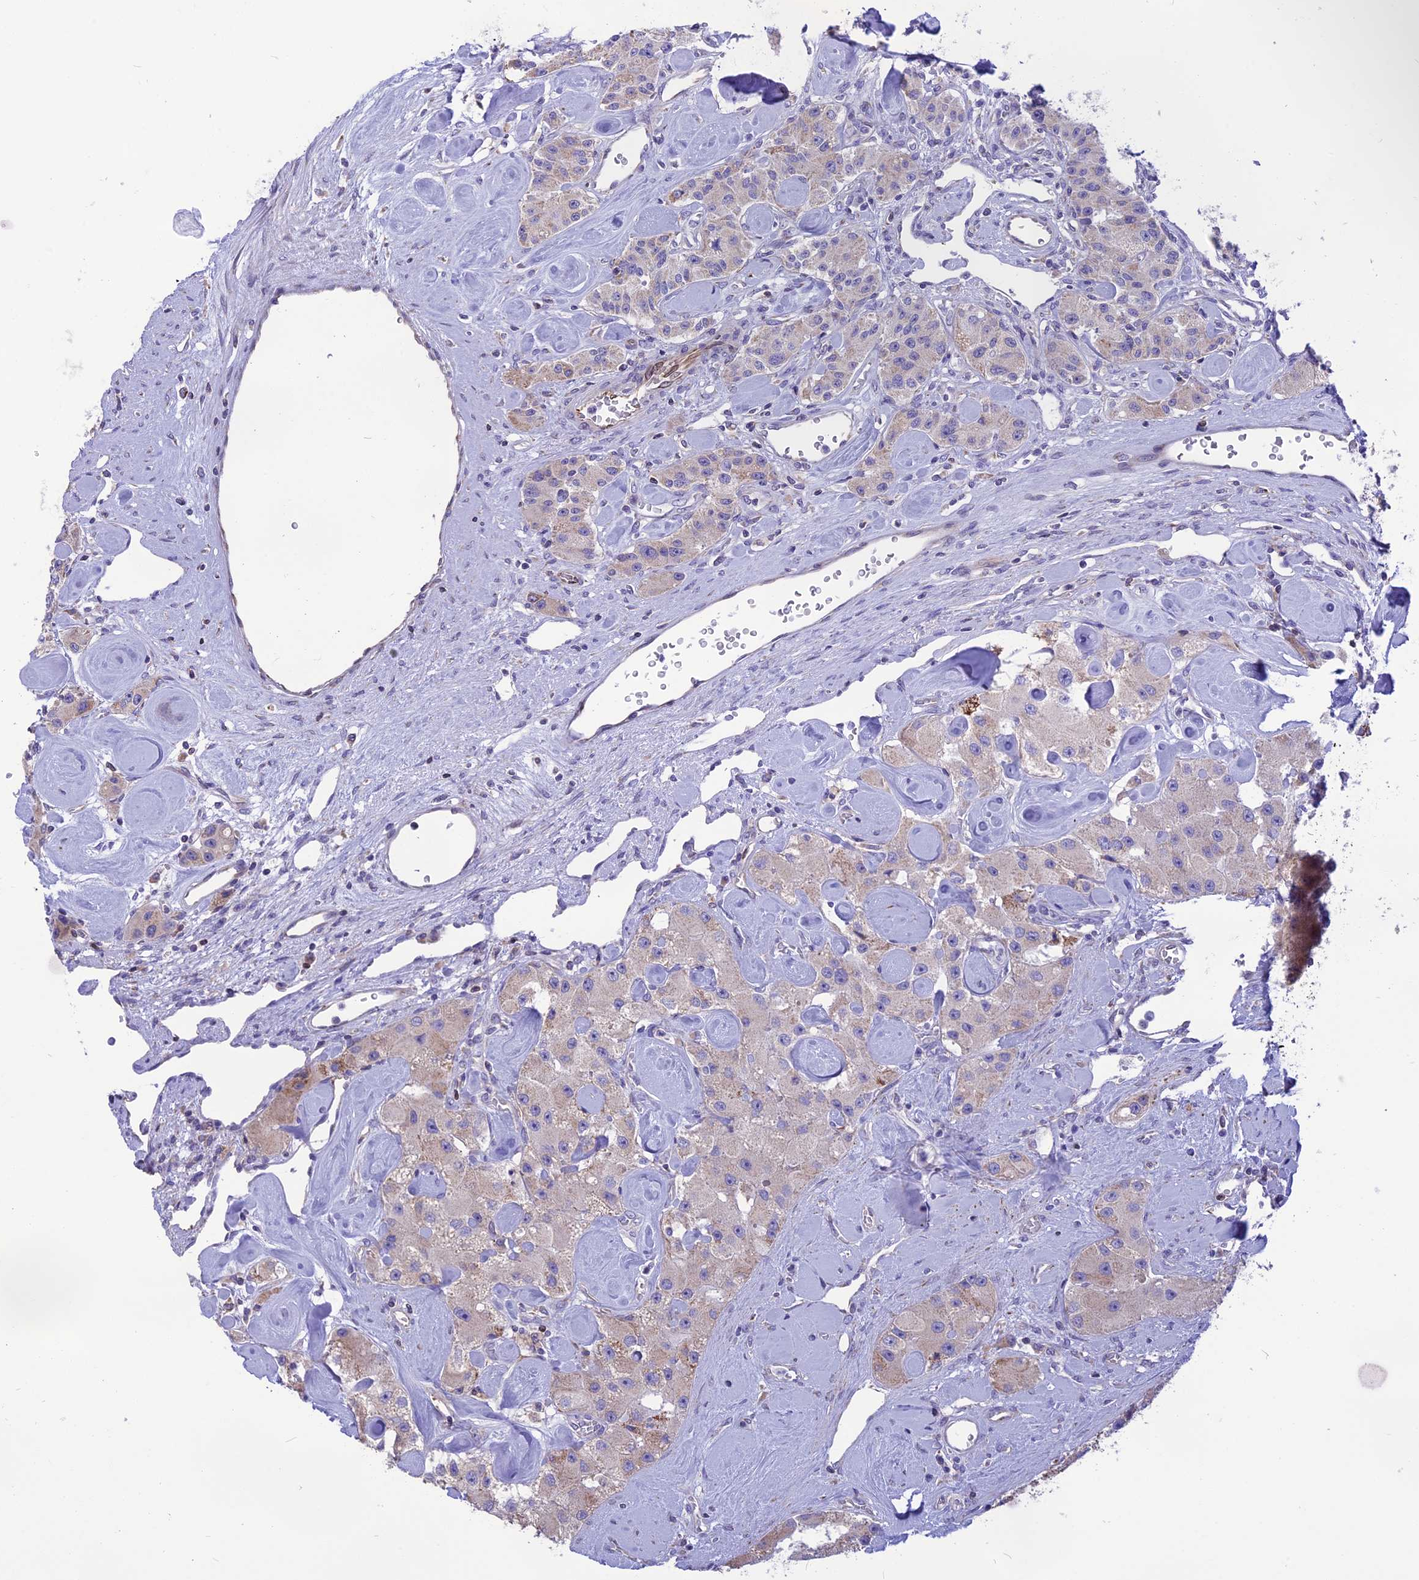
{"staining": {"intensity": "weak", "quantity": "25%-75%", "location": "cytoplasmic/membranous"}, "tissue": "carcinoid", "cell_type": "Tumor cells", "image_type": "cancer", "snomed": [{"axis": "morphology", "description": "Carcinoid, malignant, NOS"}, {"axis": "topography", "description": "Pancreas"}], "caption": "Immunohistochemistry histopathology image of carcinoid stained for a protein (brown), which exhibits low levels of weak cytoplasmic/membranous expression in approximately 25%-75% of tumor cells.", "gene": "DOC2B", "patient": {"sex": "male", "age": 41}}